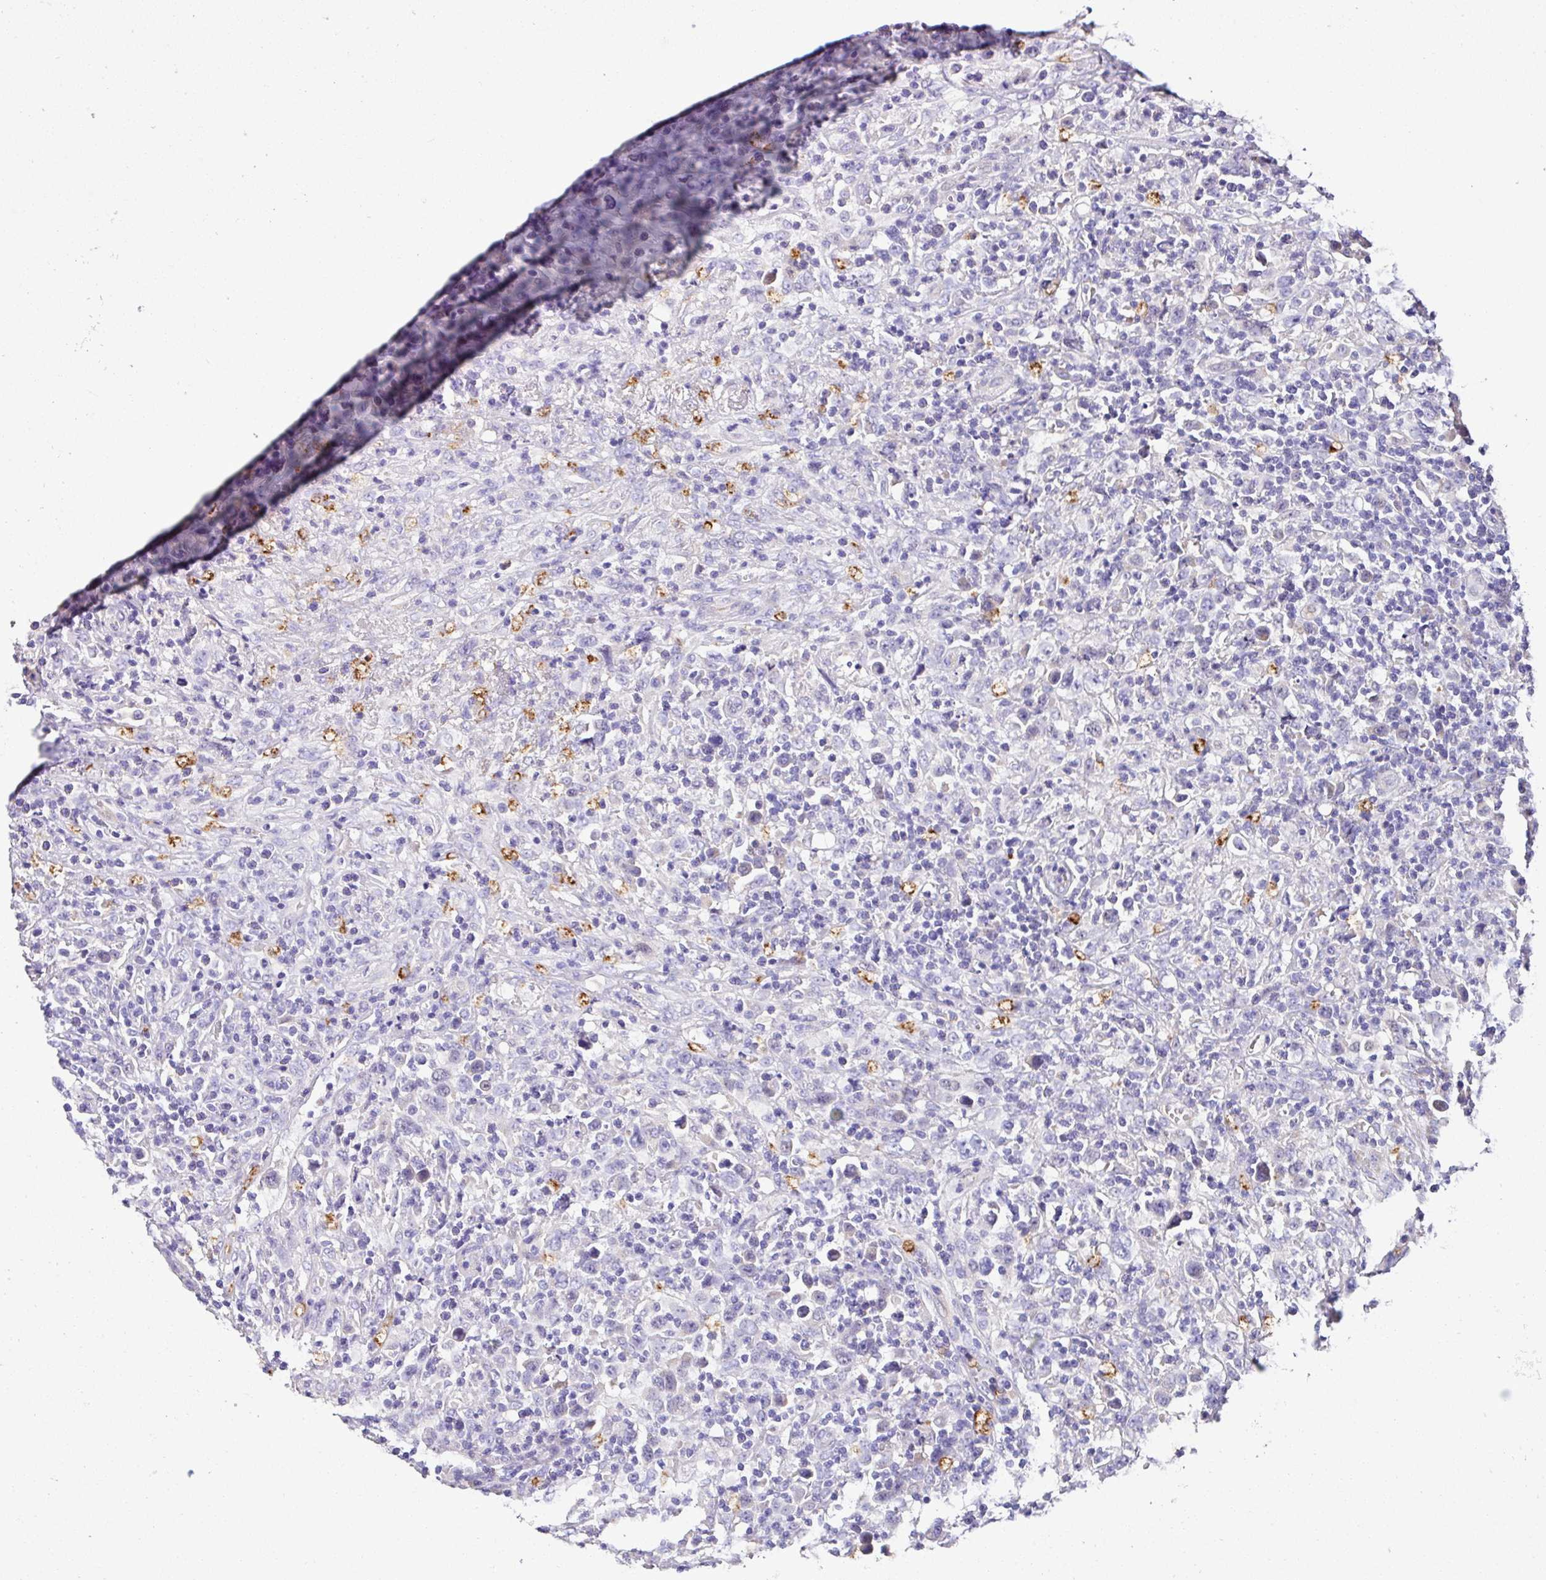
{"staining": {"intensity": "weak", "quantity": "<25%", "location": "cytoplasmic/membranous"}, "tissue": "lymphoma", "cell_type": "Tumor cells", "image_type": "cancer", "snomed": [{"axis": "morphology", "description": "Hodgkin's disease, NOS"}, {"axis": "topography", "description": "Lymph node"}], "caption": "Tumor cells are negative for protein expression in human lymphoma. The staining is performed using DAB brown chromogen with nuclei counter-stained in using hematoxylin.", "gene": "CRISP3", "patient": {"sex": "female", "age": 18}}